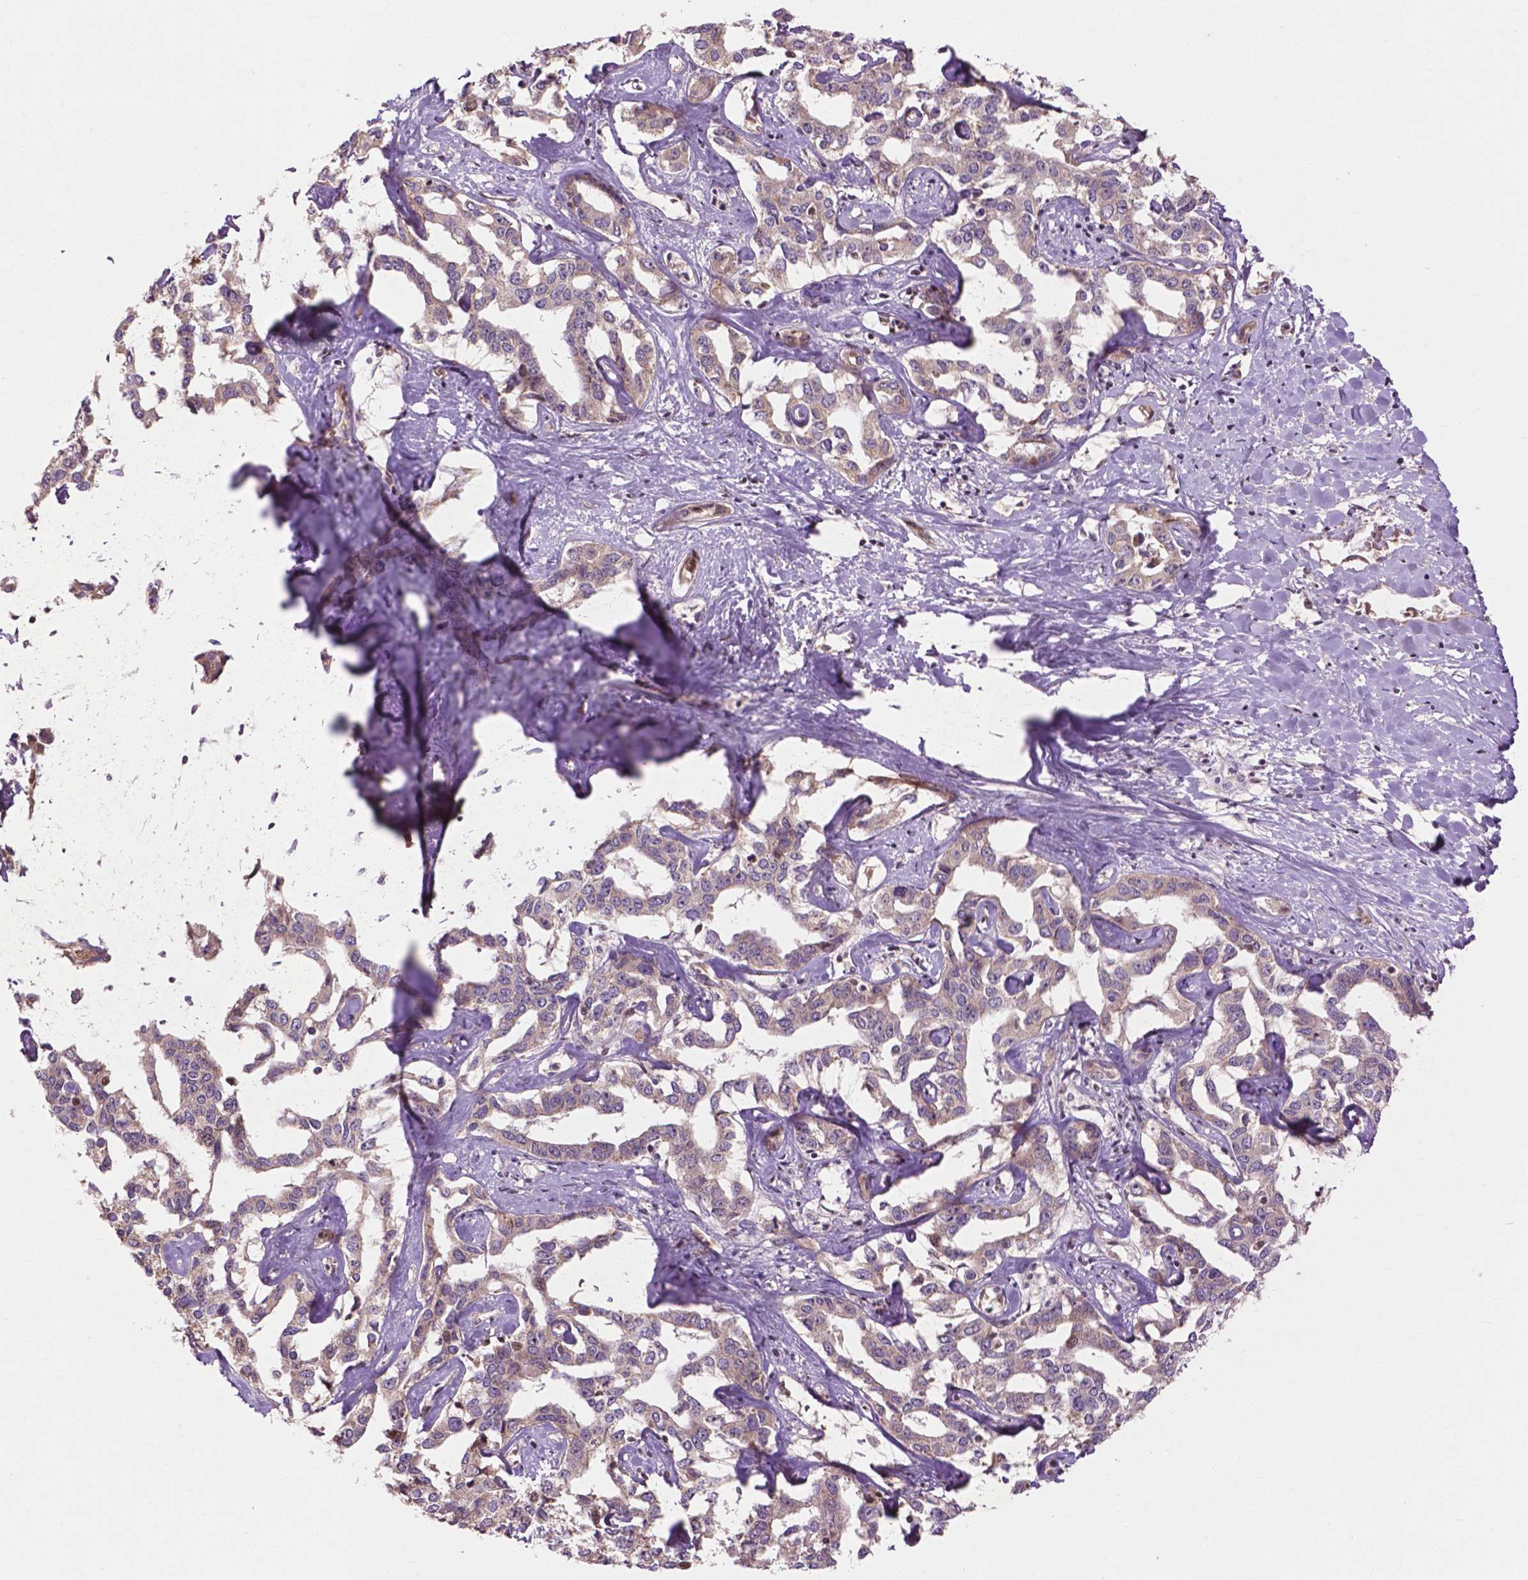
{"staining": {"intensity": "weak", "quantity": "25%-75%", "location": "cytoplasmic/membranous"}, "tissue": "liver cancer", "cell_type": "Tumor cells", "image_type": "cancer", "snomed": [{"axis": "morphology", "description": "Cholangiocarcinoma"}, {"axis": "topography", "description": "Liver"}], "caption": "Liver cholangiocarcinoma tissue displays weak cytoplasmic/membranous expression in about 25%-75% of tumor cells Using DAB (3,3'-diaminobenzidine) (brown) and hematoxylin (blue) stains, captured at high magnification using brightfield microscopy.", "gene": "B3GALNT2", "patient": {"sex": "male", "age": 59}}